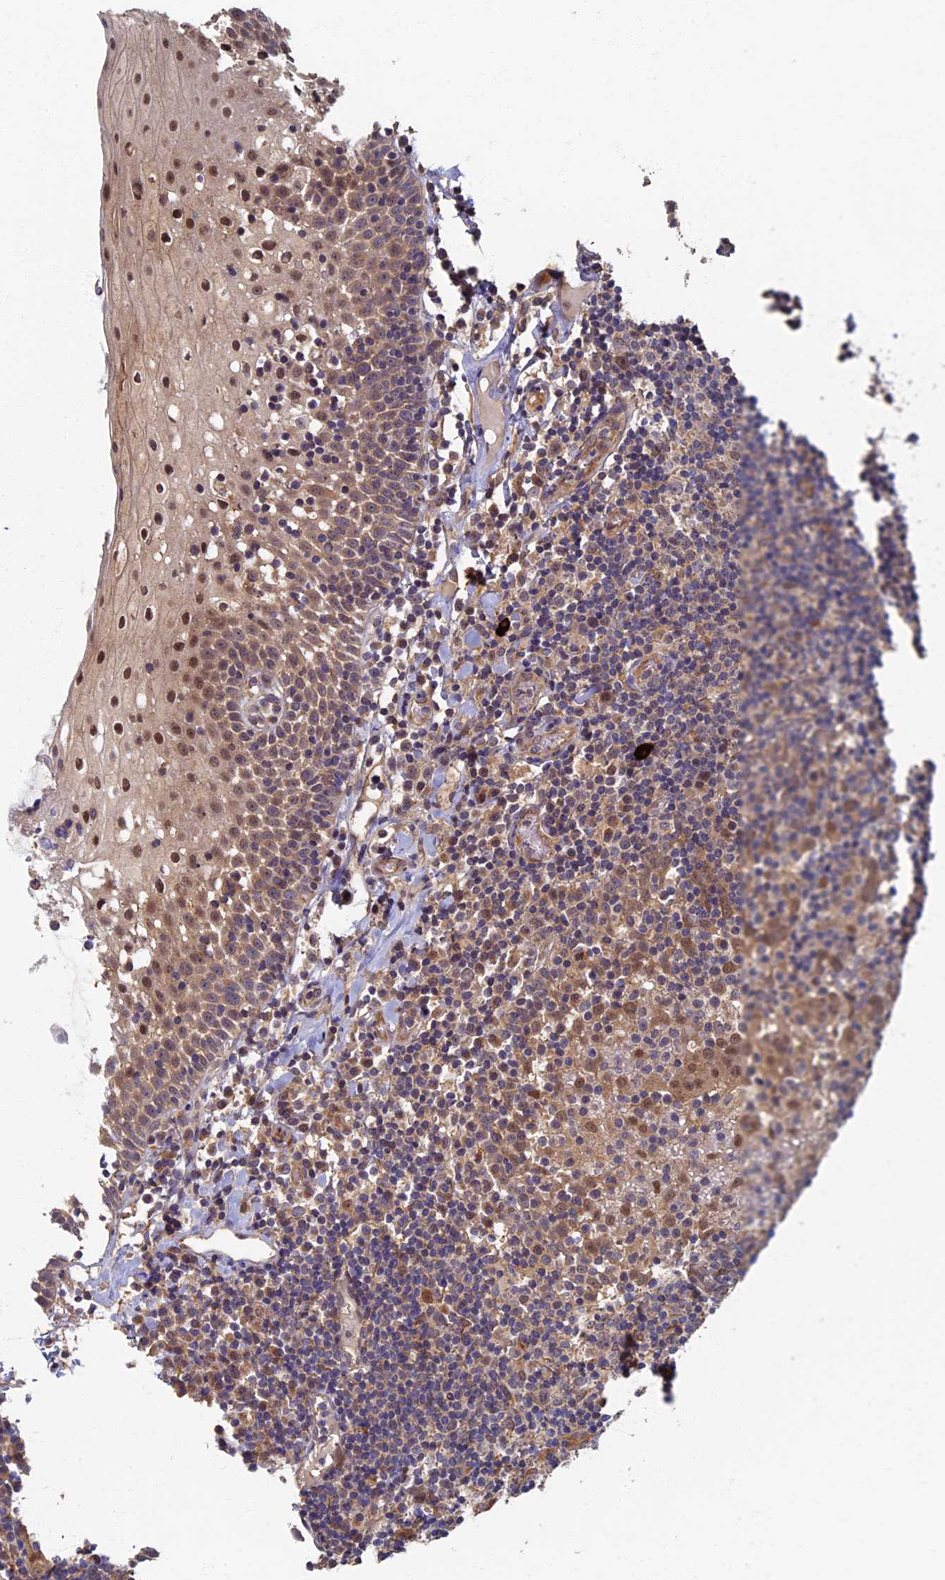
{"staining": {"intensity": "moderate", "quantity": ">75%", "location": "cytoplasmic/membranous,nuclear"}, "tissue": "oral mucosa", "cell_type": "Squamous epithelial cells", "image_type": "normal", "snomed": [{"axis": "morphology", "description": "Normal tissue, NOS"}, {"axis": "topography", "description": "Oral tissue"}], "caption": "Oral mucosa stained with DAB (3,3'-diaminobenzidine) IHC exhibits medium levels of moderate cytoplasmic/membranous,nuclear staining in about >75% of squamous epithelial cells.", "gene": "RSPH3", "patient": {"sex": "female", "age": 69}}